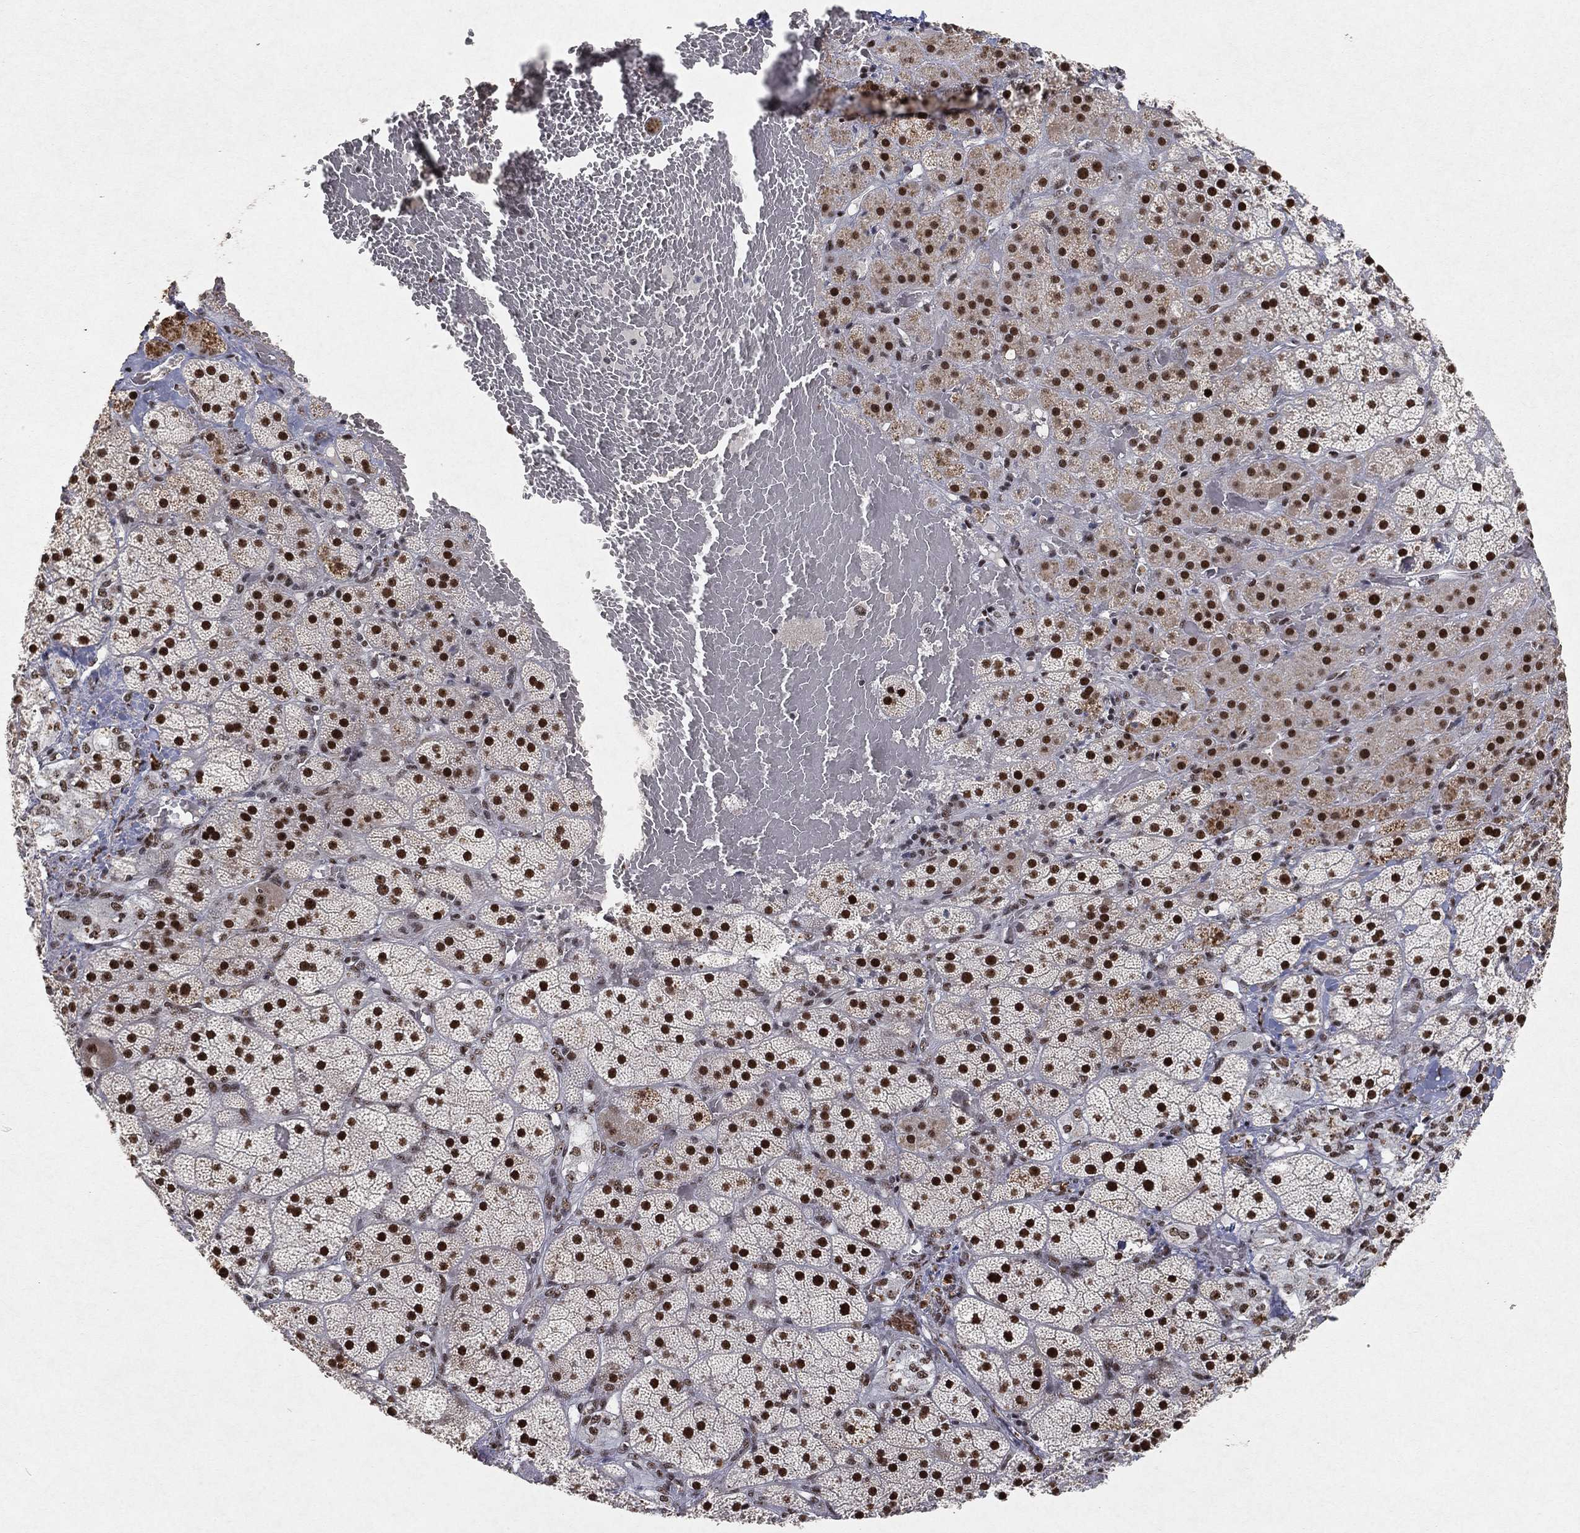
{"staining": {"intensity": "strong", "quantity": ">75%", "location": "nuclear"}, "tissue": "adrenal gland", "cell_type": "Glandular cells", "image_type": "normal", "snomed": [{"axis": "morphology", "description": "Normal tissue, NOS"}, {"axis": "topography", "description": "Adrenal gland"}], "caption": "Benign adrenal gland reveals strong nuclear expression in about >75% of glandular cells (brown staining indicates protein expression, while blue staining denotes nuclei)..", "gene": "DDX27", "patient": {"sex": "male", "age": 57}}